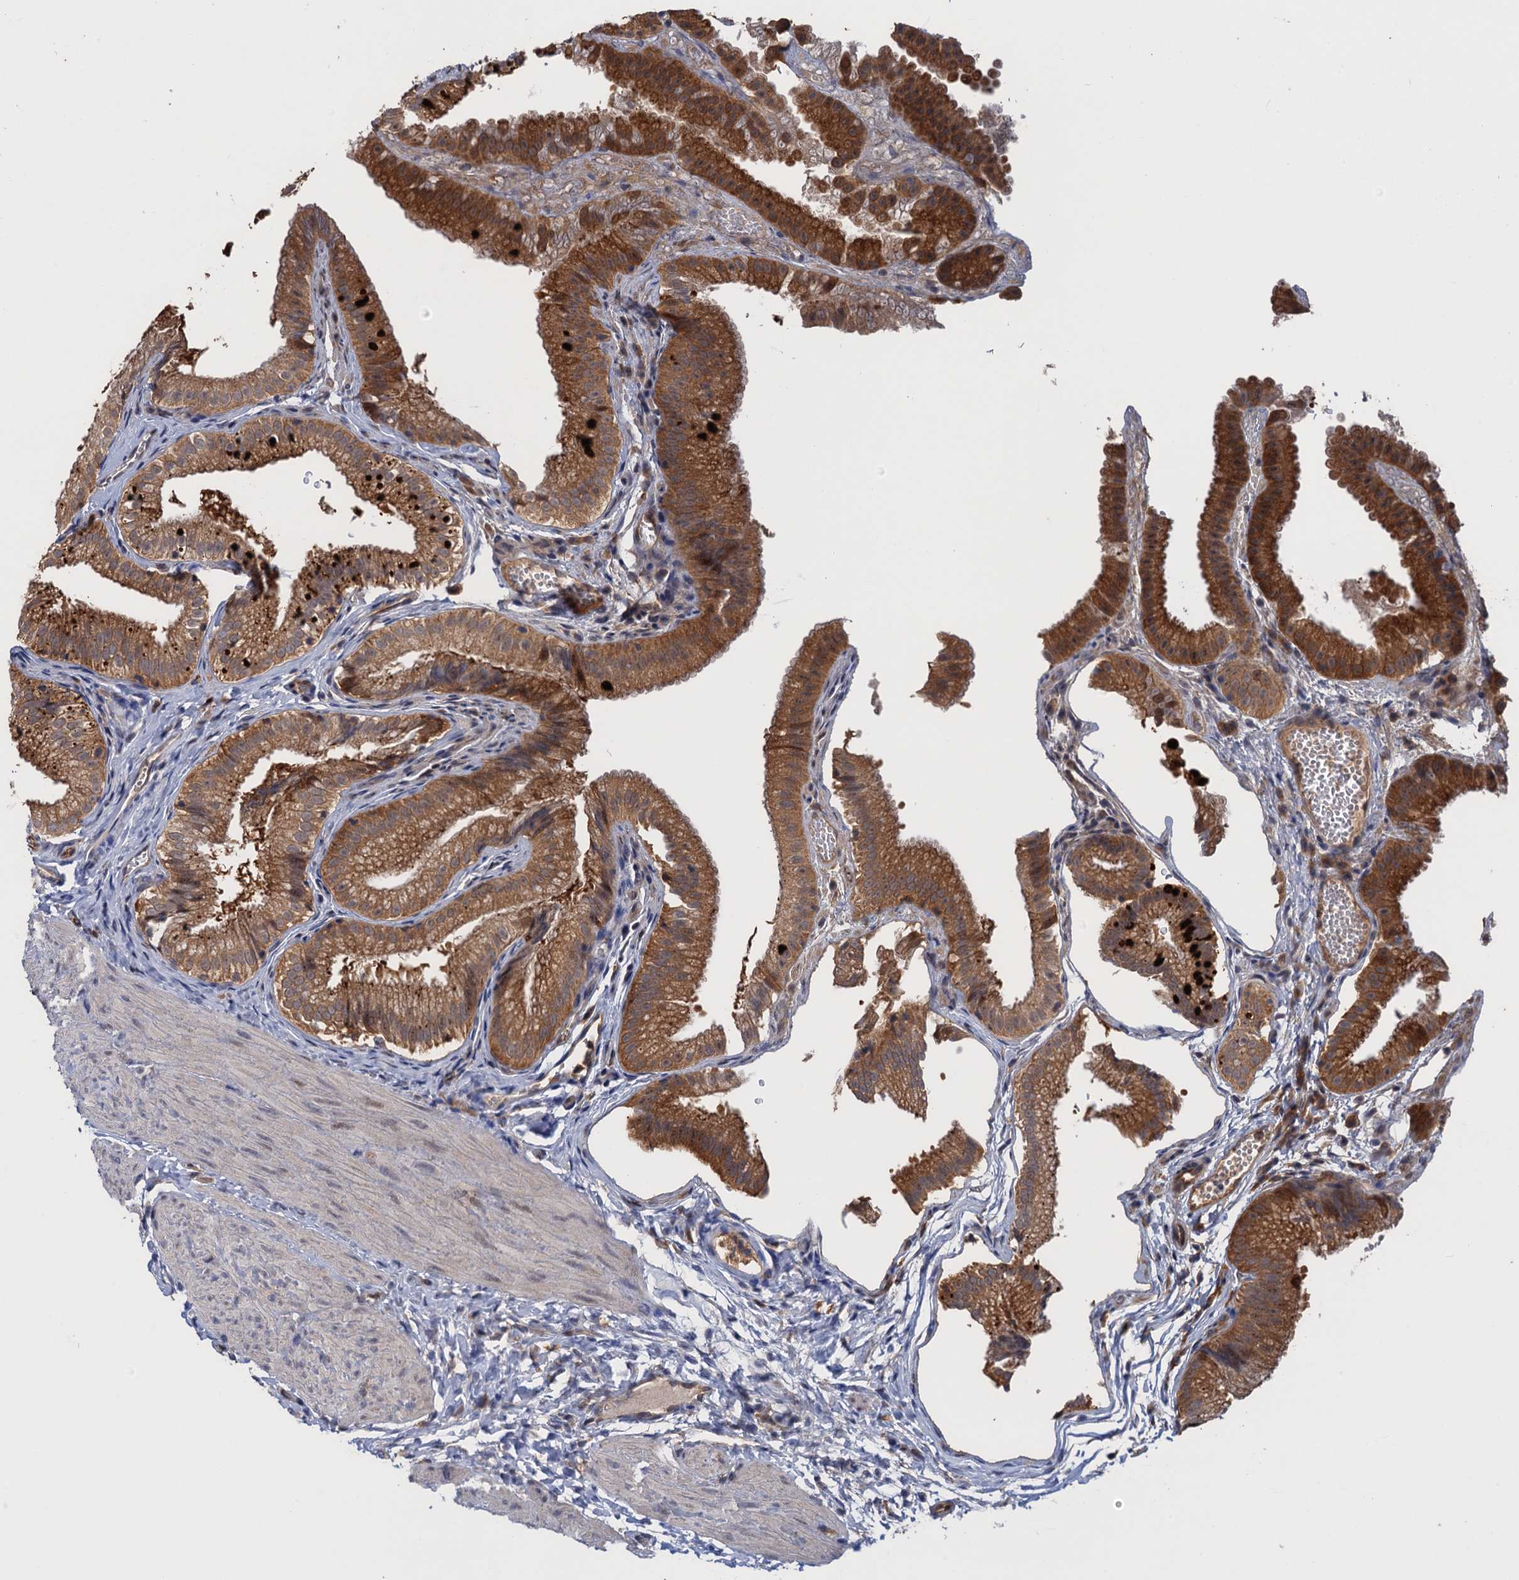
{"staining": {"intensity": "strong", "quantity": ">75%", "location": "cytoplasmic/membranous"}, "tissue": "gallbladder", "cell_type": "Glandular cells", "image_type": "normal", "snomed": [{"axis": "morphology", "description": "Normal tissue, NOS"}, {"axis": "topography", "description": "Gallbladder"}], "caption": "Immunohistochemical staining of normal gallbladder demonstrates strong cytoplasmic/membranous protein staining in approximately >75% of glandular cells. The protein is shown in brown color, while the nuclei are stained blue.", "gene": "NEK8", "patient": {"sex": "female", "age": 30}}